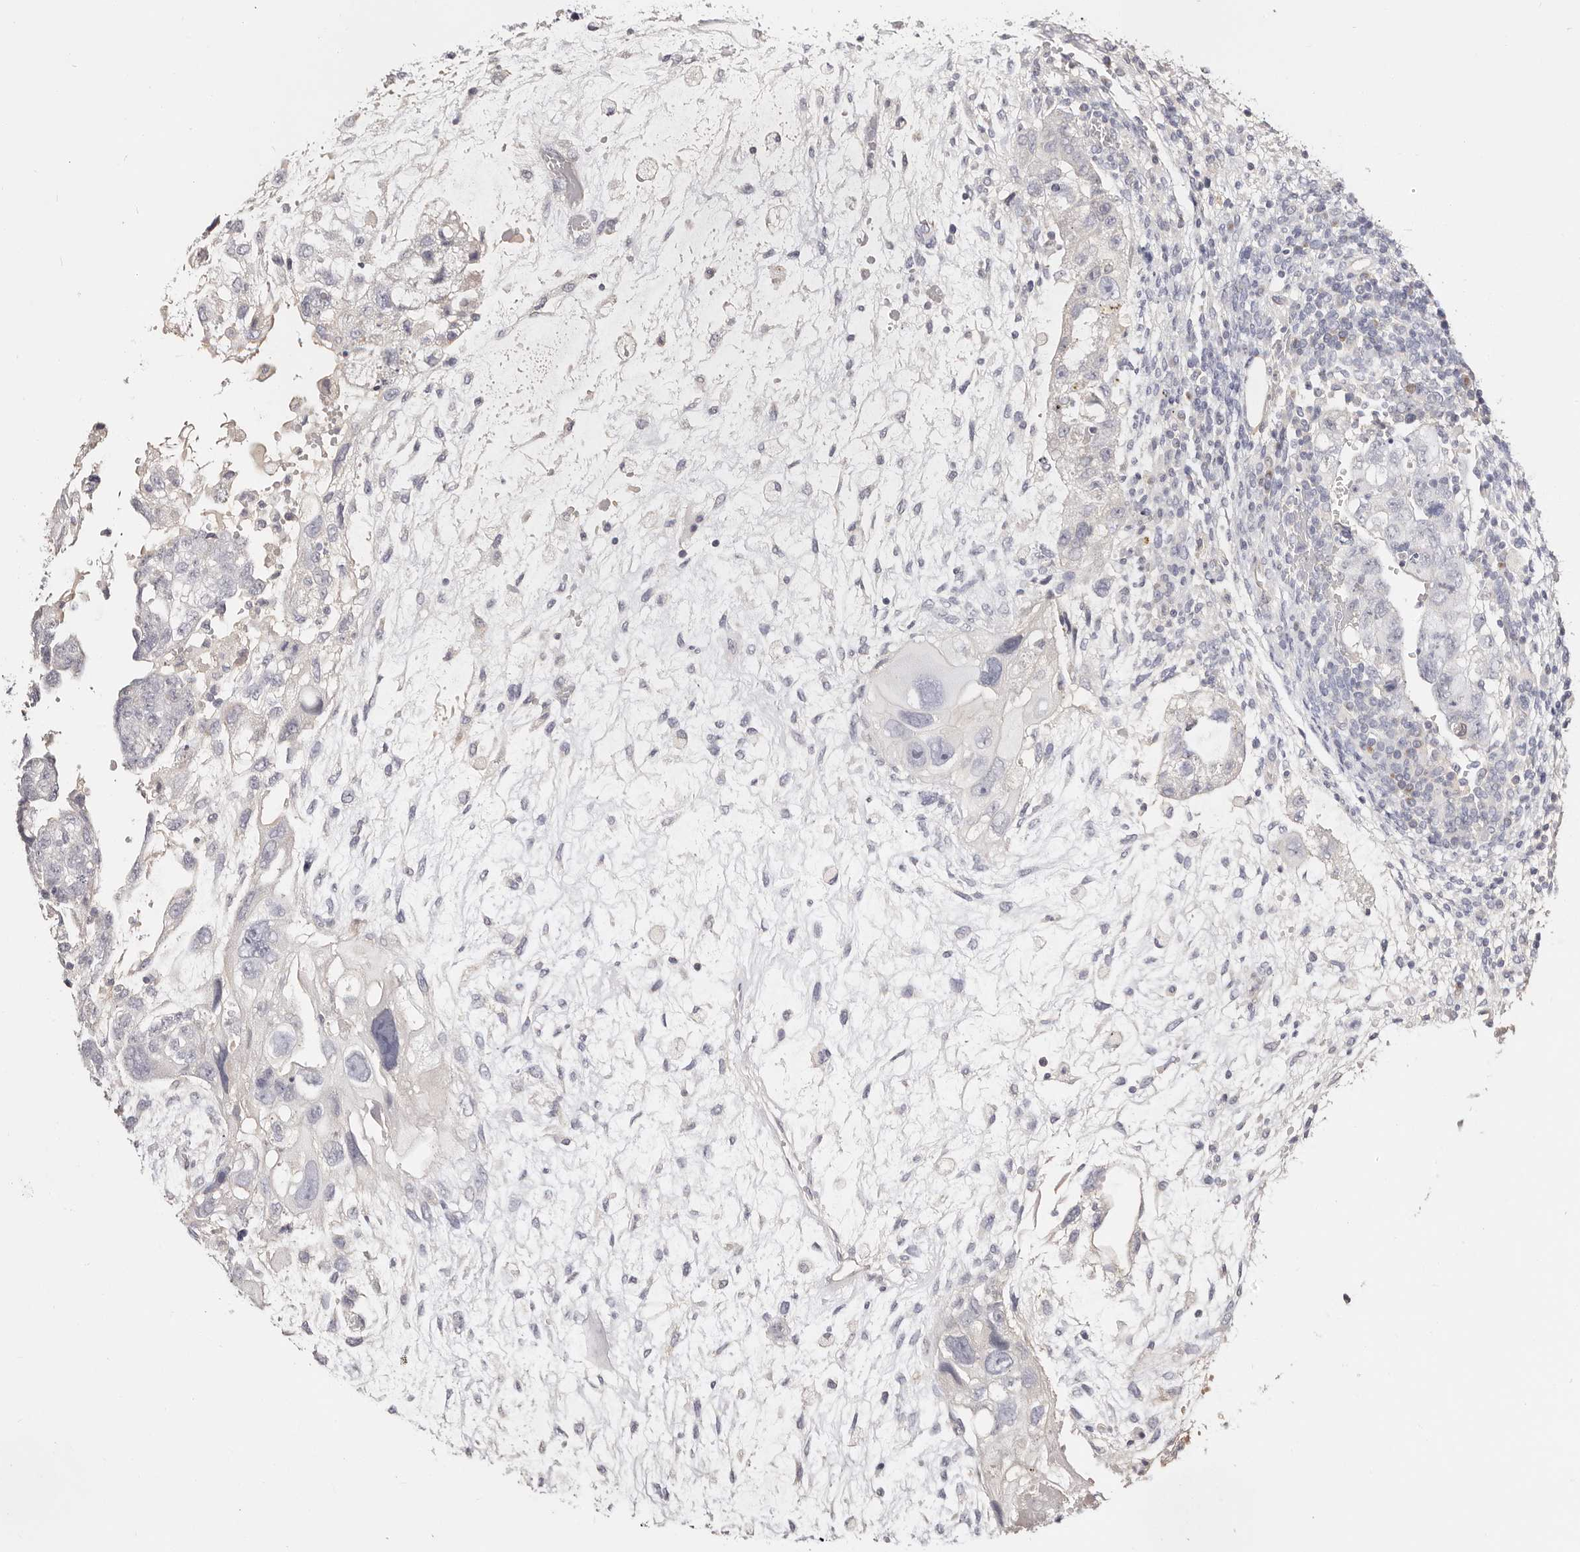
{"staining": {"intensity": "negative", "quantity": "none", "location": "none"}, "tissue": "testis cancer", "cell_type": "Tumor cells", "image_type": "cancer", "snomed": [{"axis": "morphology", "description": "Carcinoma, Embryonal, NOS"}, {"axis": "topography", "description": "Testis"}], "caption": "This is a histopathology image of immunohistochemistry staining of testis cancer, which shows no expression in tumor cells.", "gene": "DNASE1", "patient": {"sex": "male", "age": 36}}